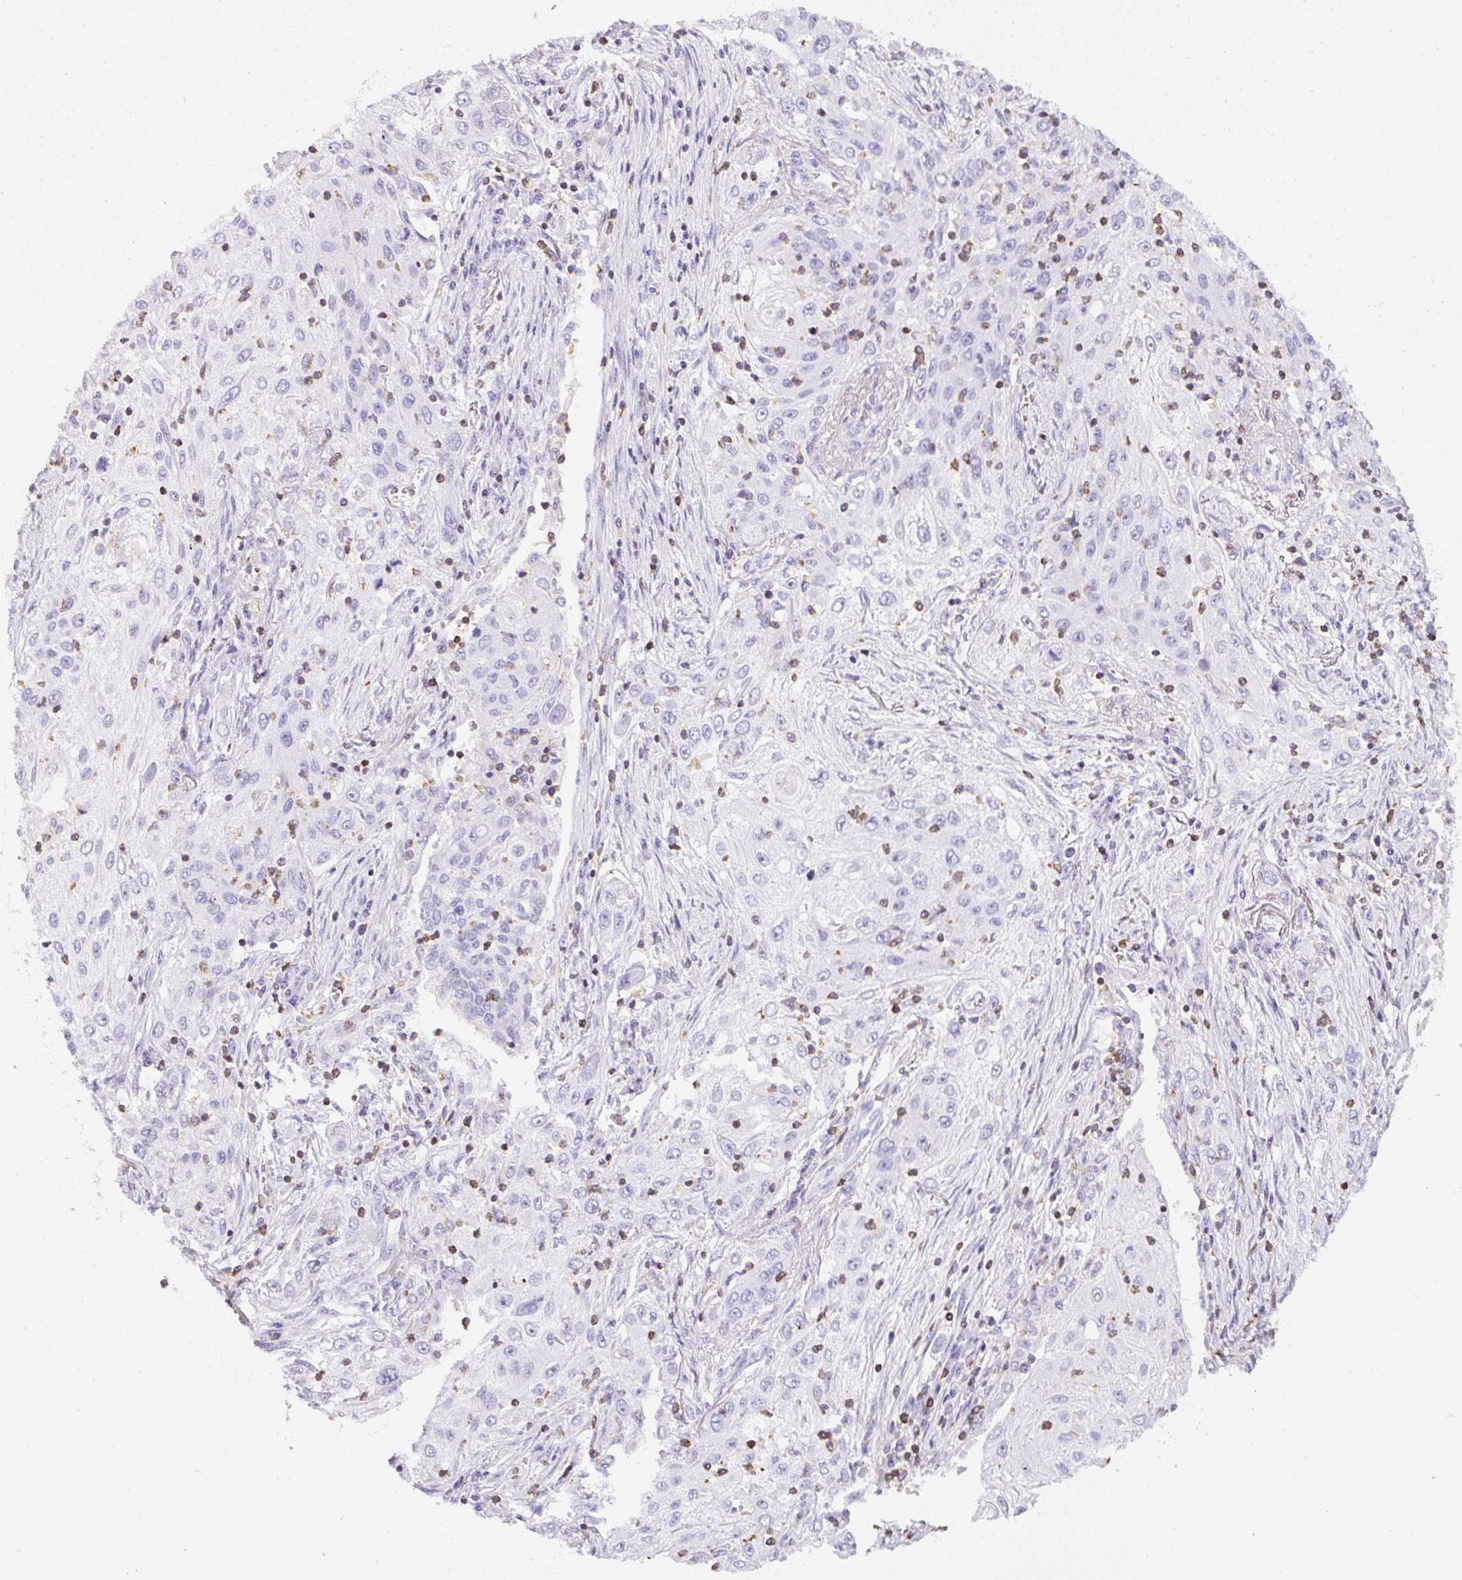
{"staining": {"intensity": "negative", "quantity": "none", "location": "none"}, "tissue": "lung cancer", "cell_type": "Tumor cells", "image_type": "cancer", "snomed": [{"axis": "morphology", "description": "Squamous cell carcinoma, NOS"}, {"axis": "topography", "description": "Lung"}], "caption": "Photomicrograph shows no significant protein staining in tumor cells of squamous cell carcinoma (lung).", "gene": "FAM228B", "patient": {"sex": "female", "age": 69}}